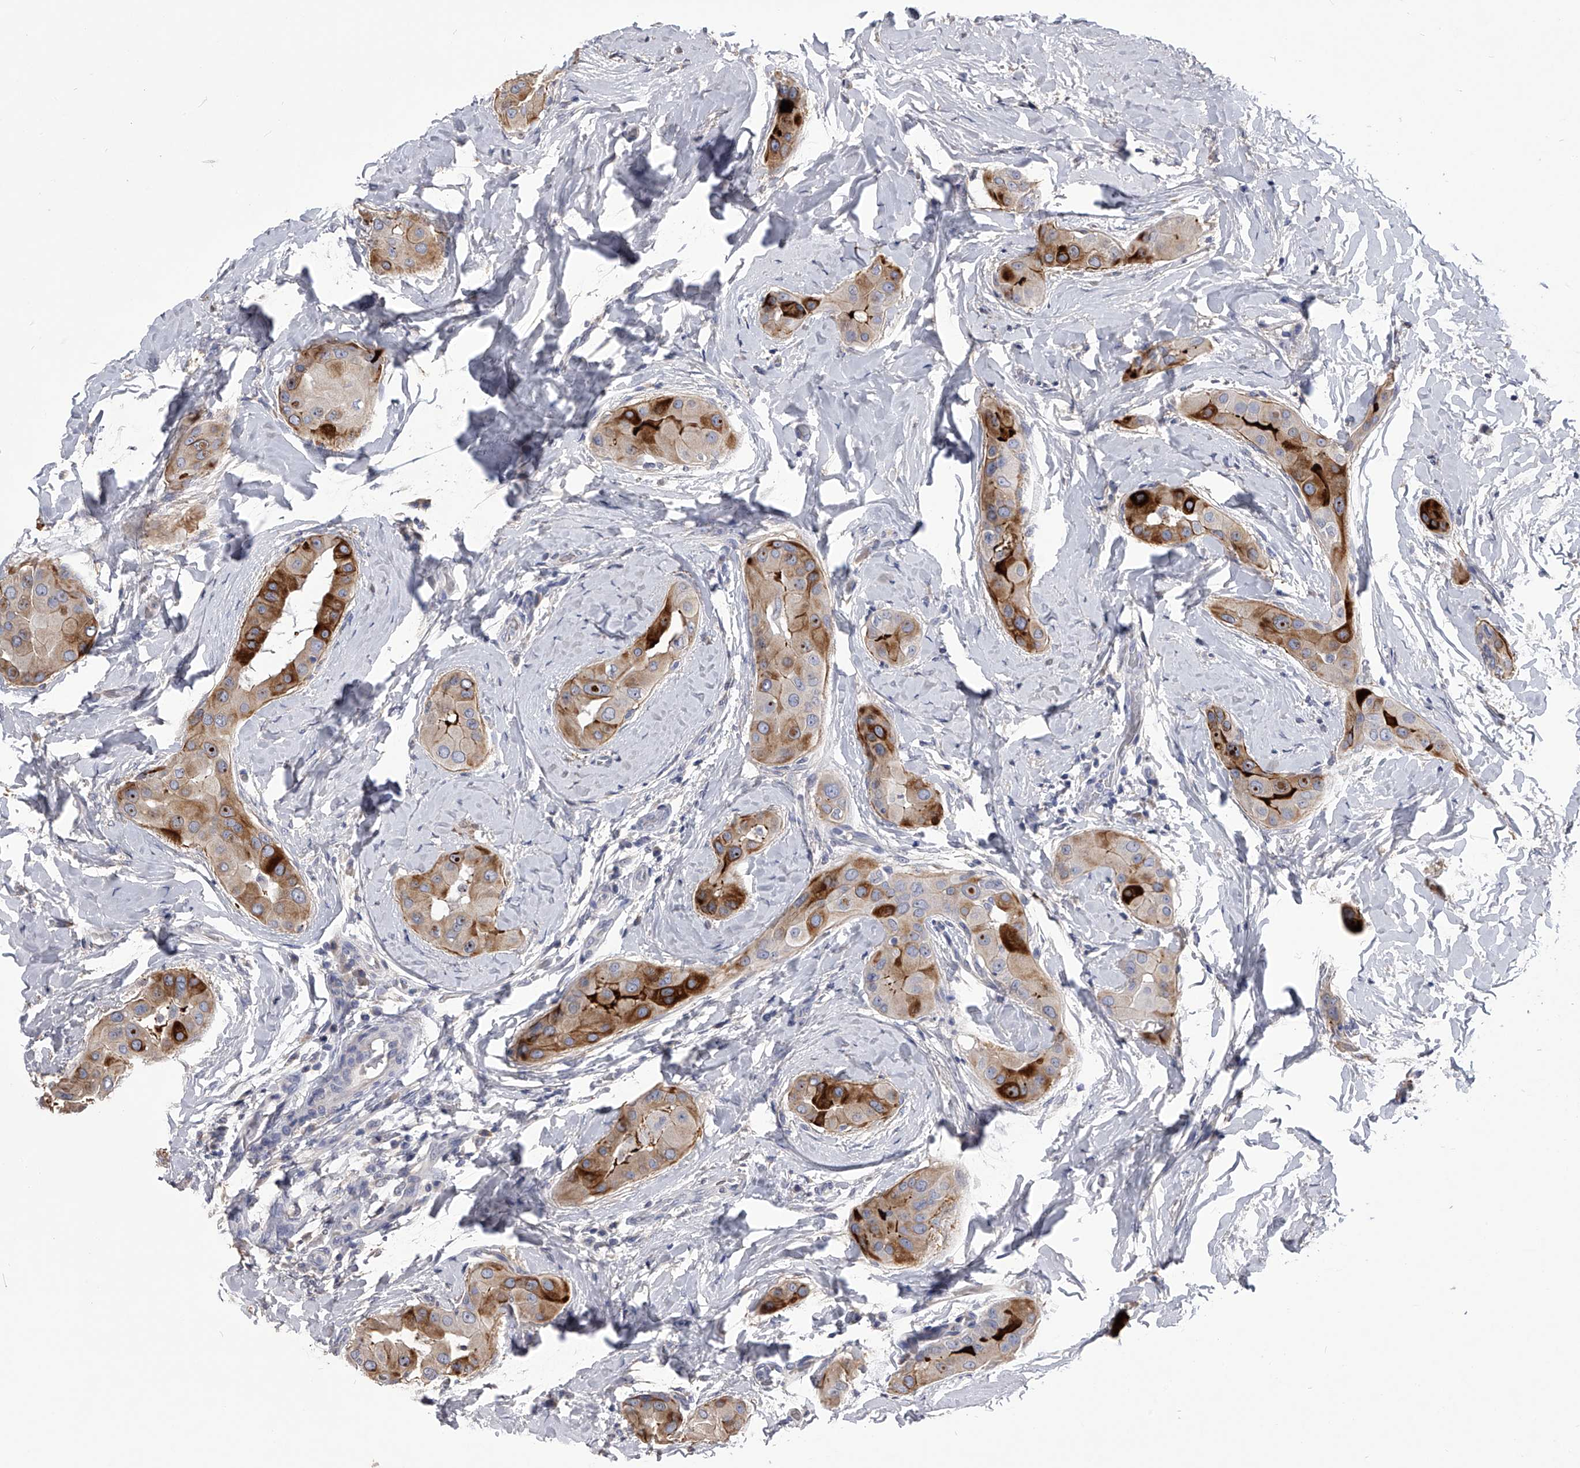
{"staining": {"intensity": "strong", "quantity": "25%-75%", "location": "cytoplasmic/membranous"}, "tissue": "thyroid cancer", "cell_type": "Tumor cells", "image_type": "cancer", "snomed": [{"axis": "morphology", "description": "Papillary adenocarcinoma, NOS"}, {"axis": "topography", "description": "Thyroid gland"}], "caption": "Thyroid papillary adenocarcinoma stained with DAB (3,3'-diaminobenzidine) immunohistochemistry (IHC) demonstrates high levels of strong cytoplasmic/membranous expression in approximately 25%-75% of tumor cells.", "gene": "MDN1", "patient": {"sex": "male", "age": 33}}